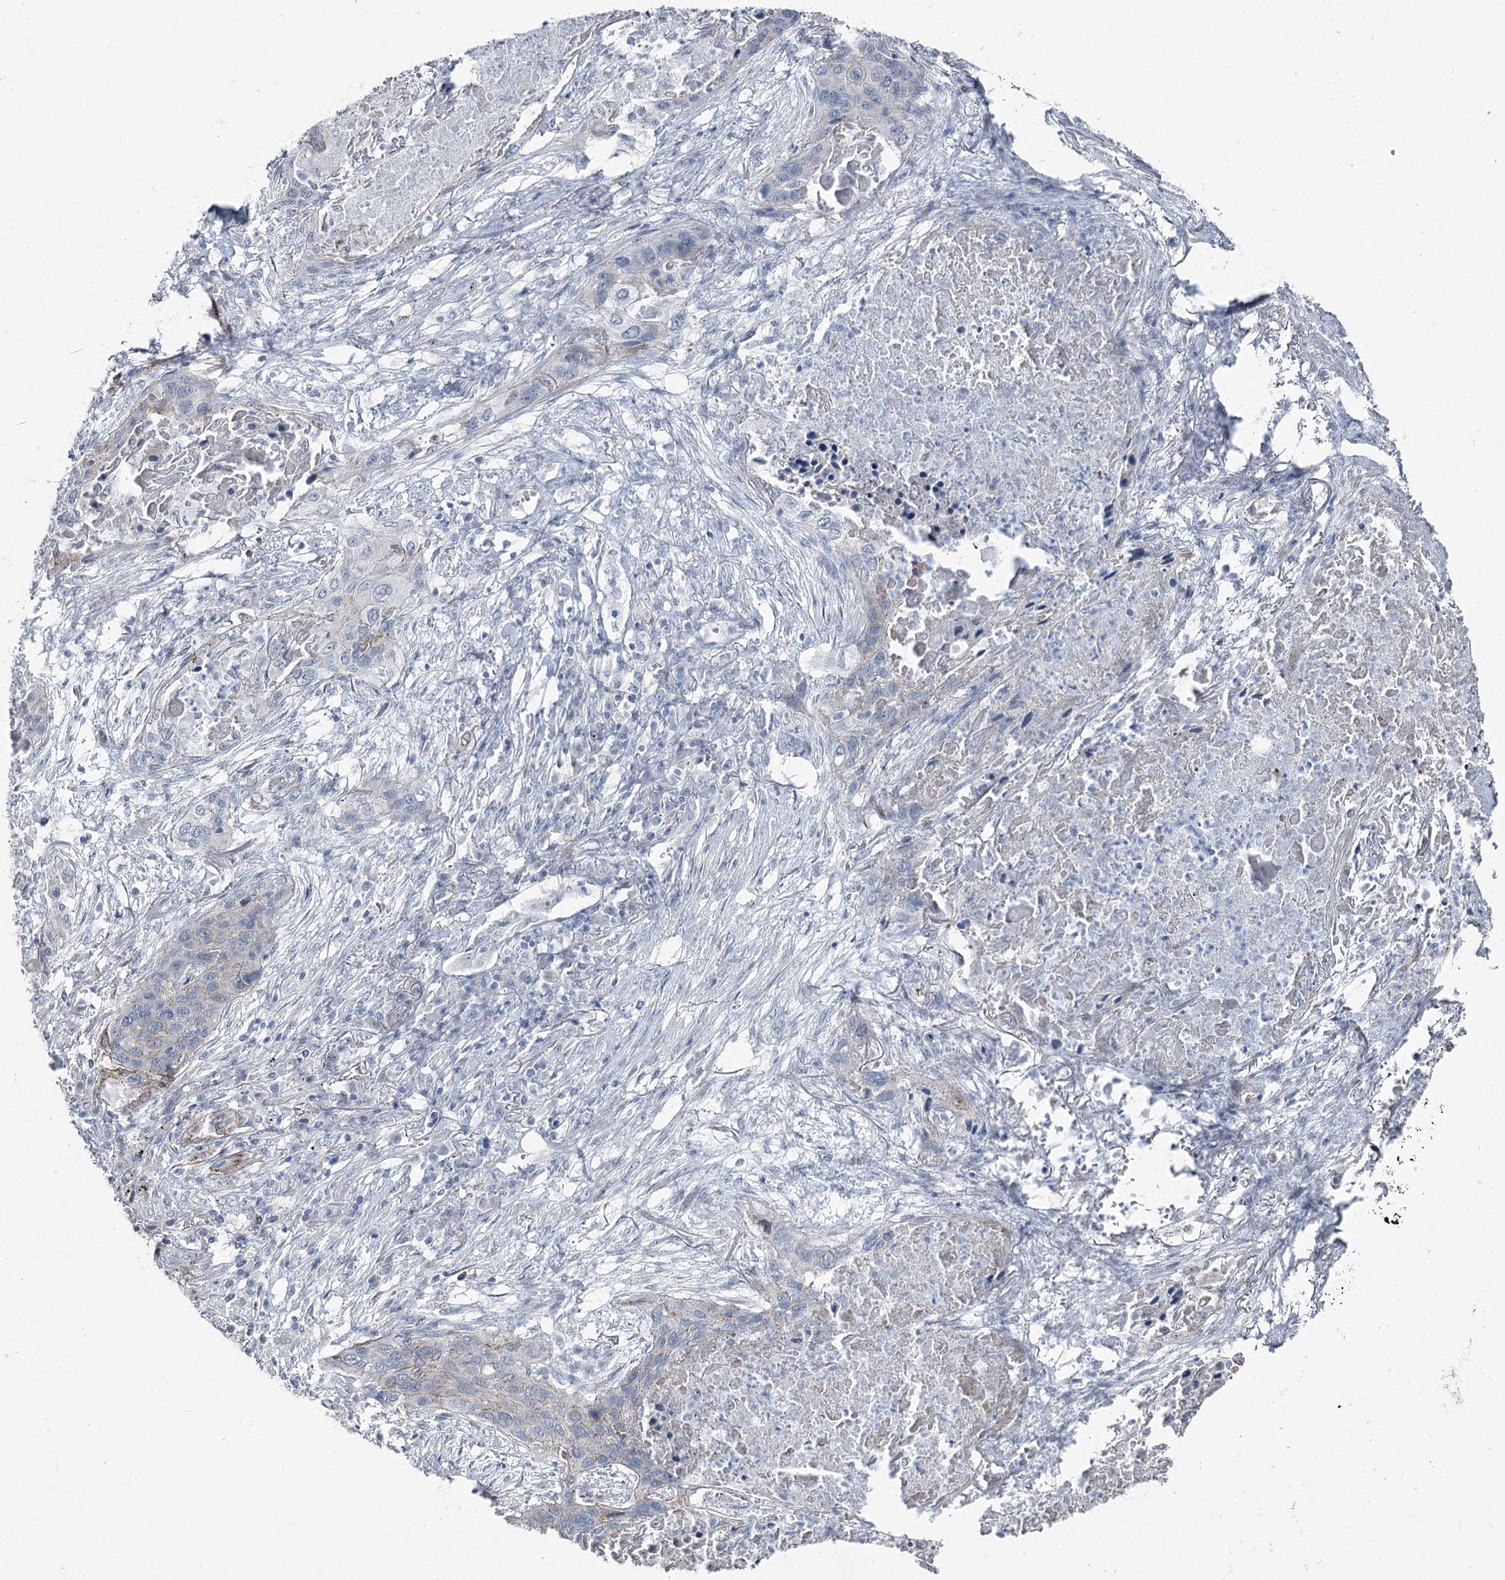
{"staining": {"intensity": "moderate", "quantity": "<25%", "location": "cytoplasmic/membranous"}, "tissue": "lung cancer", "cell_type": "Tumor cells", "image_type": "cancer", "snomed": [{"axis": "morphology", "description": "Squamous cell carcinoma, NOS"}, {"axis": "topography", "description": "Lung"}], "caption": "This is a histology image of IHC staining of squamous cell carcinoma (lung), which shows moderate positivity in the cytoplasmic/membranous of tumor cells.", "gene": "FAM120B", "patient": {"sex": "female", "age": 63}}